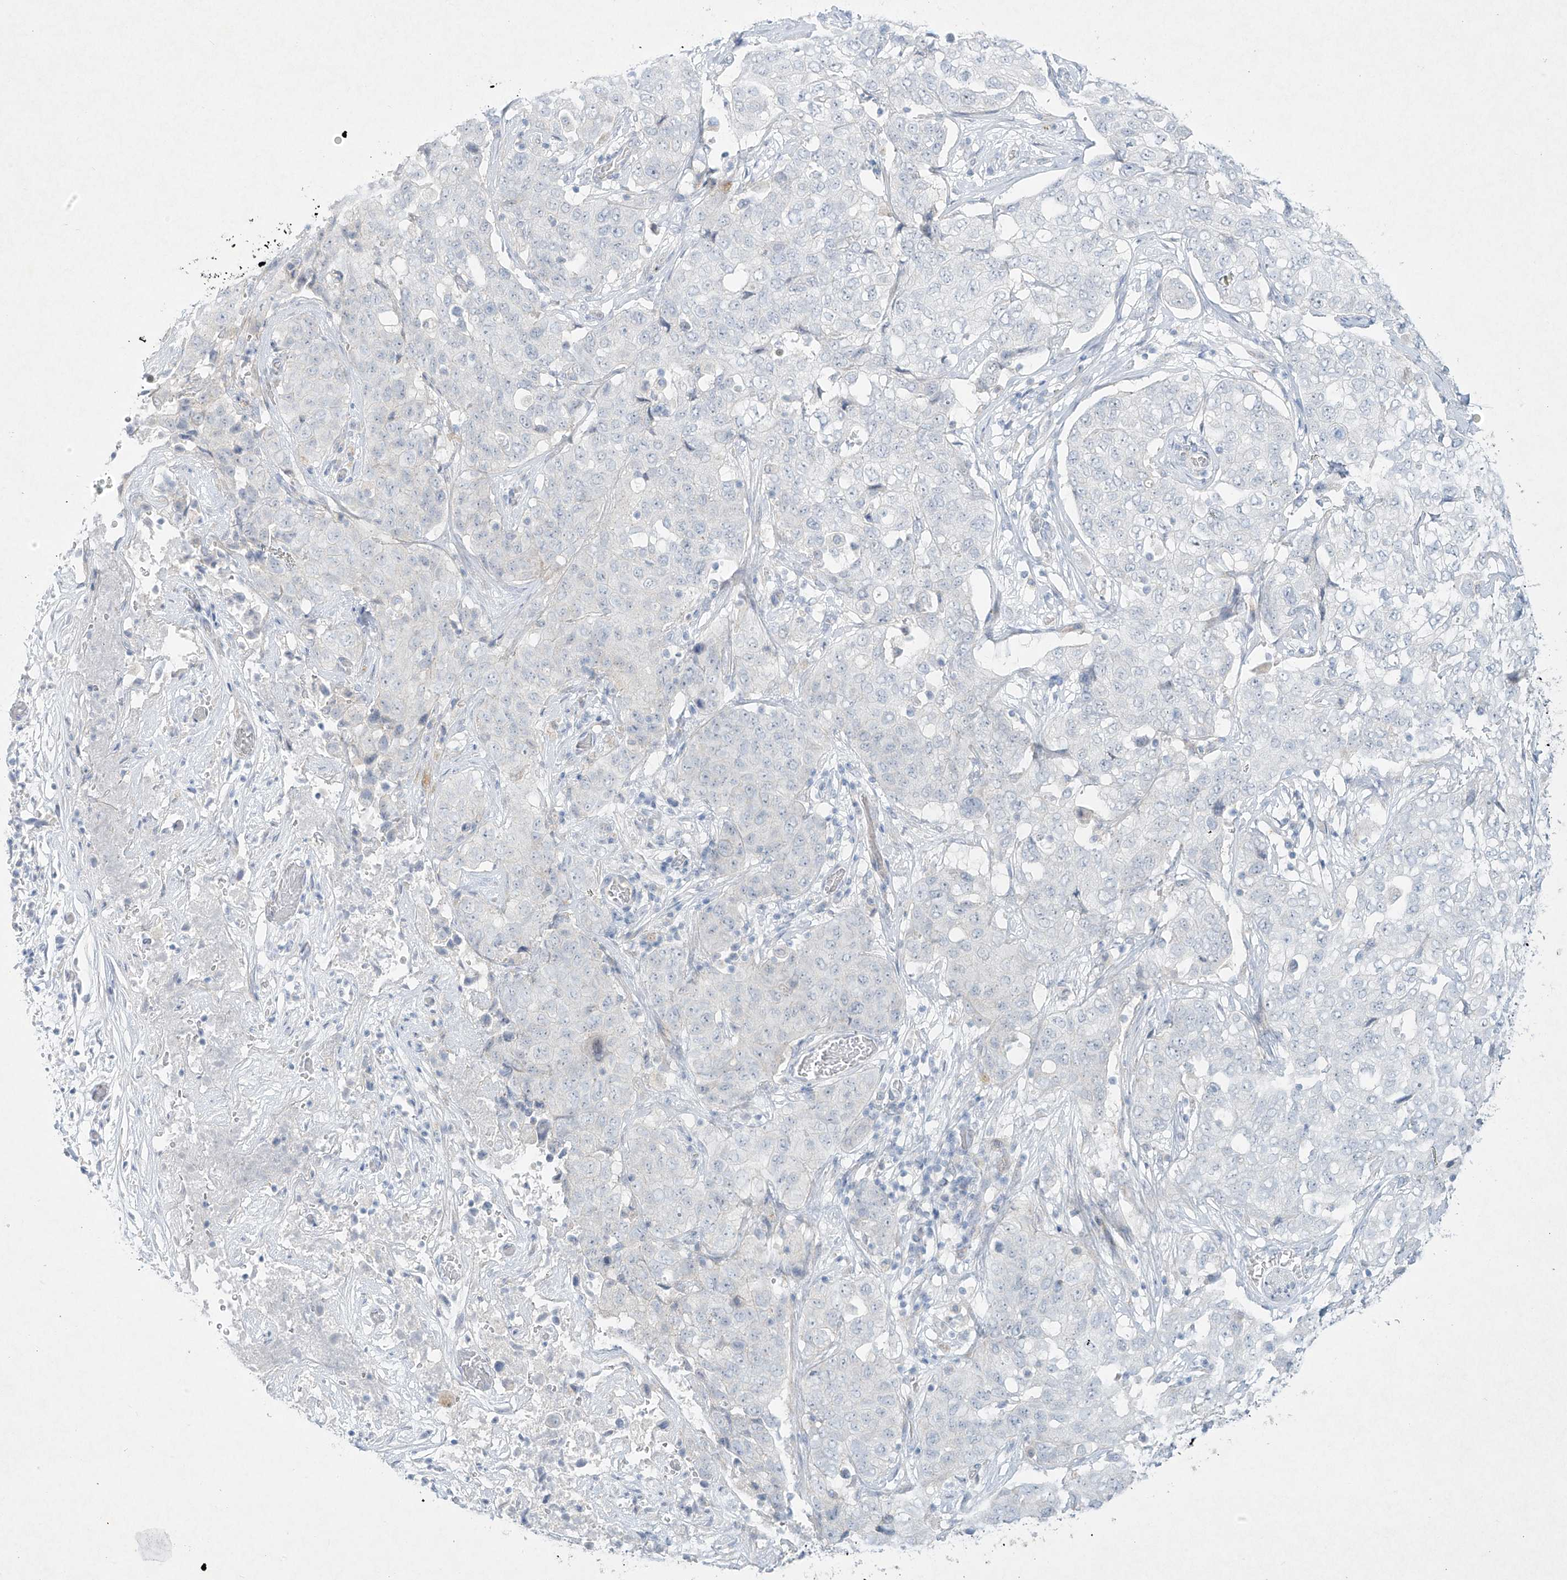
{"staining": {"intensity": "negative", "quantity": "none", "location": "none"}, "tissue": "stomach cancer", "cell_type": "Tumor cells", "image_type": "cancer", "snomed": [{"axis": "morphology", "description": "Normal tissue, NOS"}, {"axis": "morphology", "description": "Adenocarcinoma, NOS"}, {"axis": "topography", "description": "Lymph node"}, {"axis": "topography", "description": "Stomach"}], "caption": "DAB immunohistochemical staining of human stomach adenocarcinoma reveals no significant staining in tumor cells.", "gene": "PAX6", "patient": {"sex": "male", "age": 48}}